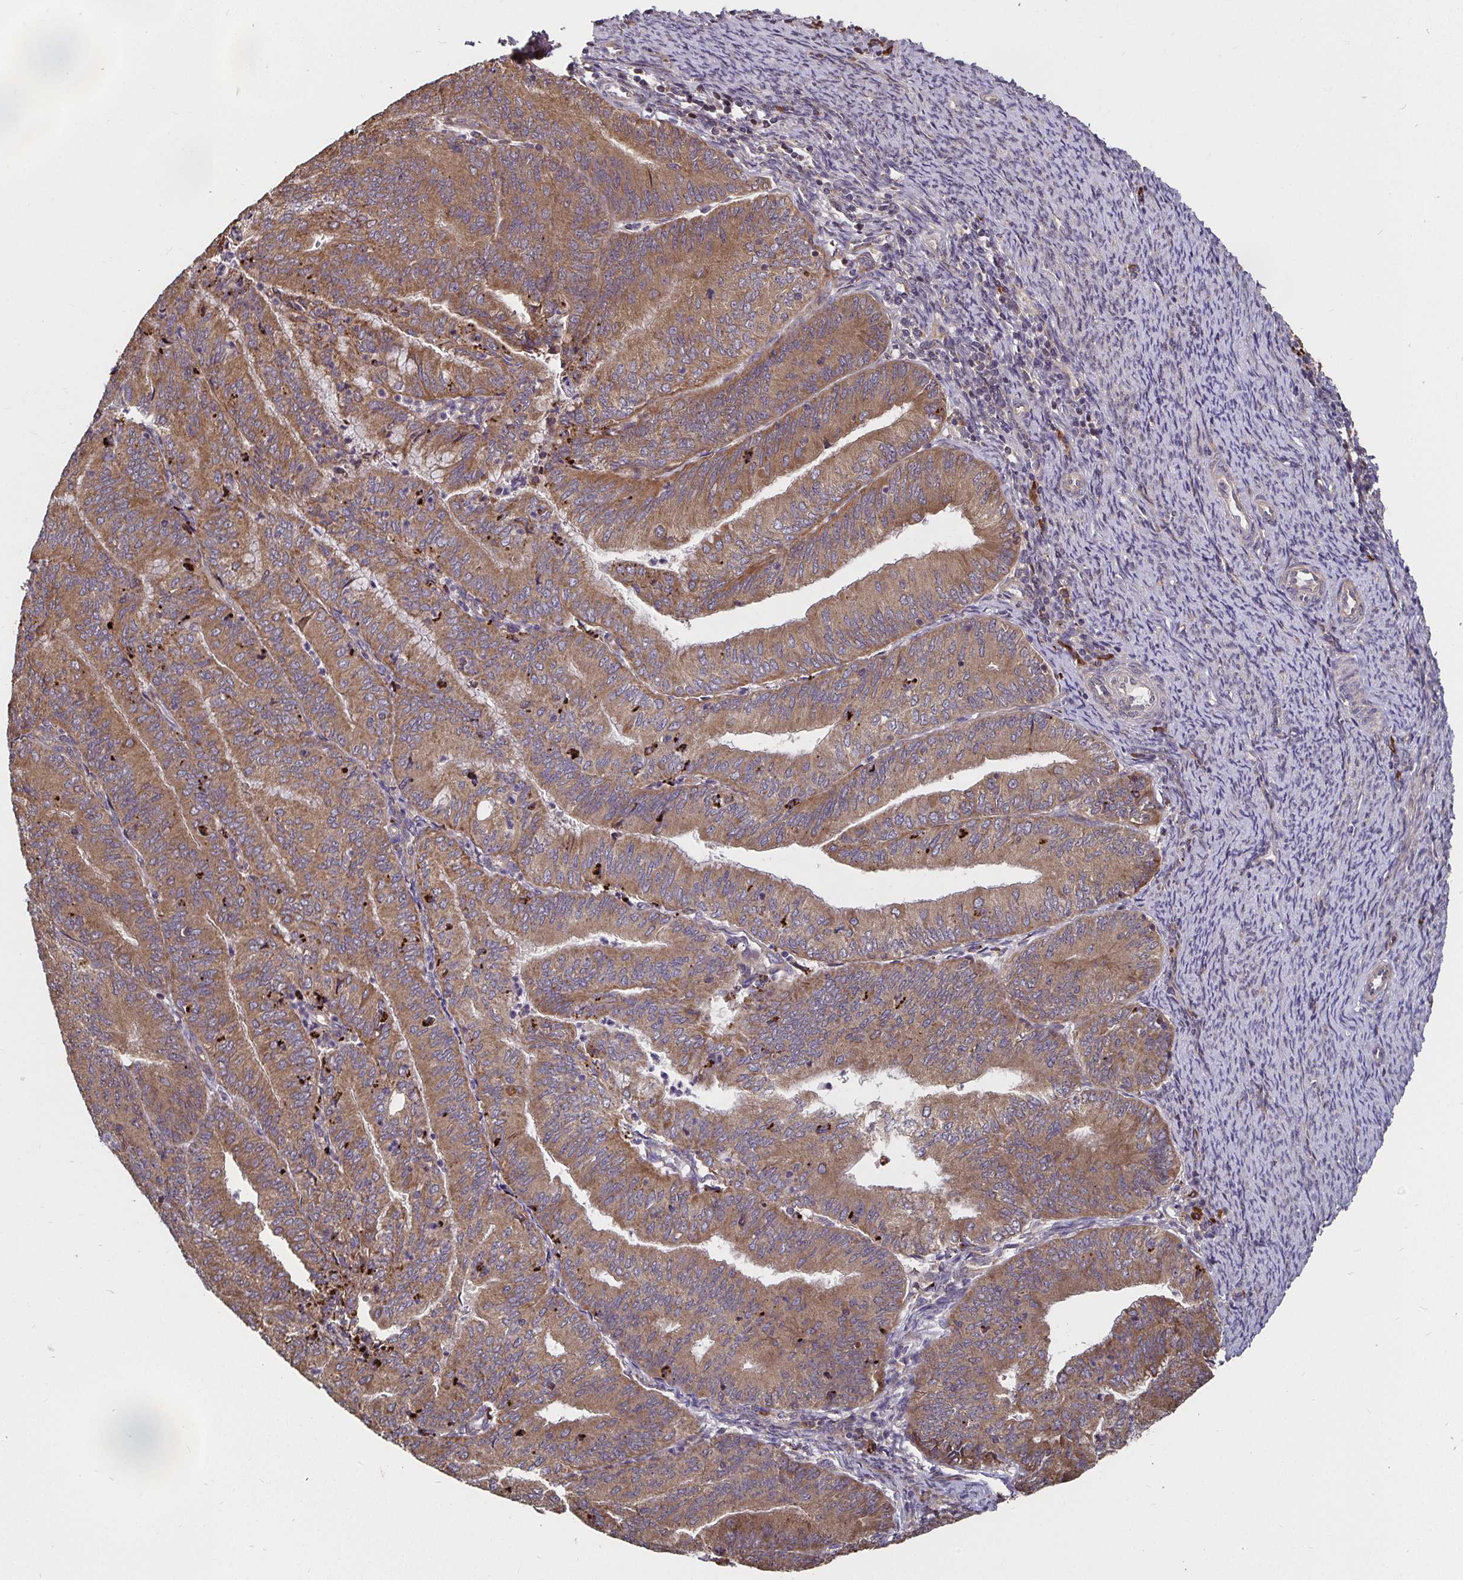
{"staining": {"intensity": "moderate", "quantity": ">75%", "location": "cytoplasmic/membranous"}, "tissue": "endometrial cancer", "cell_type": "Tumor cells", "image_type": "cancer", "snomed": [{"axis": "morphology", "description": "Adenocarcinoma, NOS"}, {"axis": "topography", "description": "Endometrium"}], "caption": "This is an image of immunohistochemistry (IHC) staining of endometrial cancer (adenocarcinoma), which shows moderate positivity in the cytoplasmic/membranous of tumor cells.", "gene": "MLST8", "patient": {"sex": "female", "age": 57}}